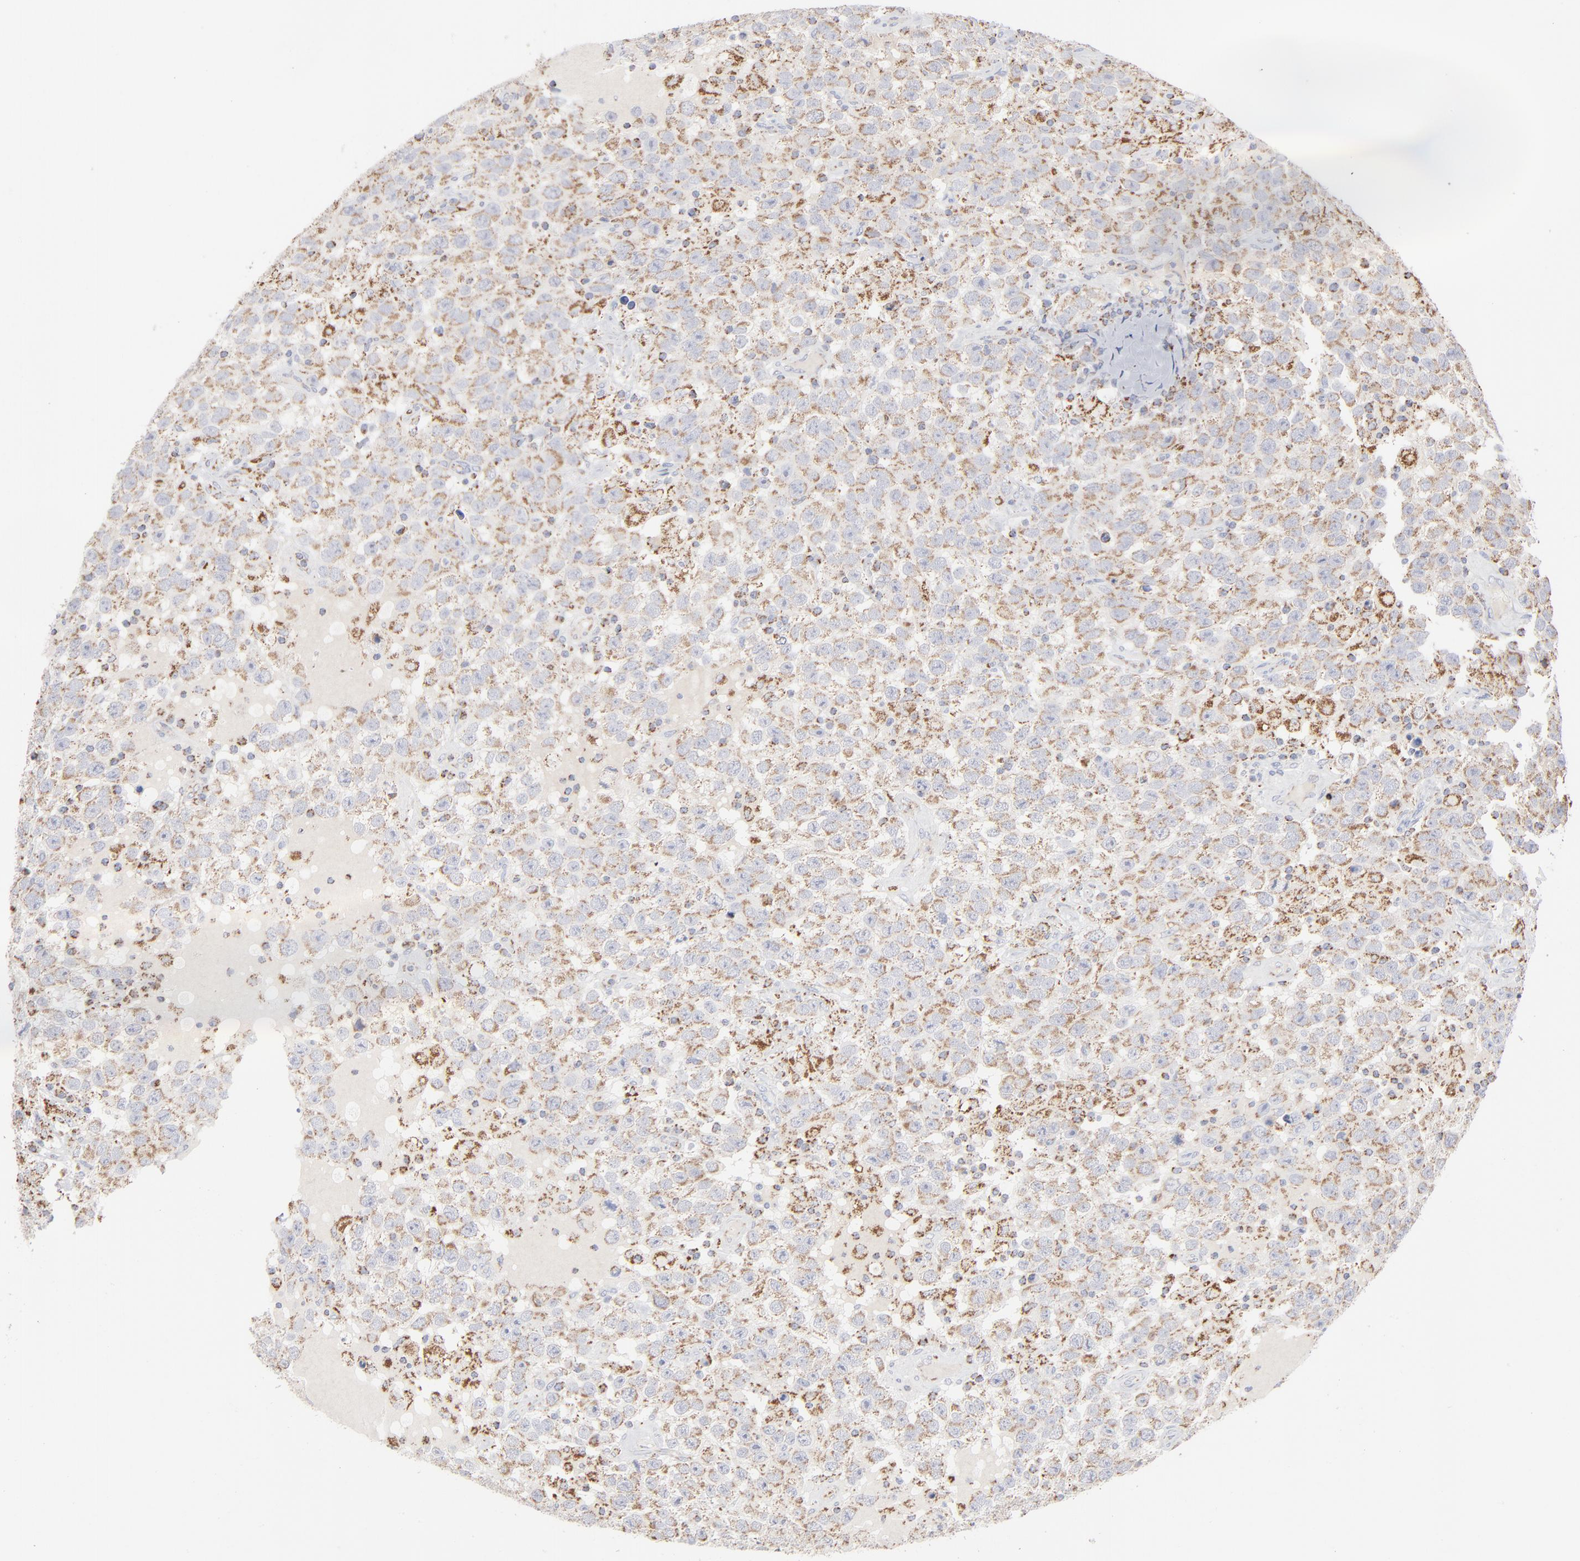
{"staining": {"intensity": "moderate", "quantity": "25%-75%", "location": "cytoplasmic/membranous"}, "tissue": "testis cancer", "cell_type": "Tumor cells", "image_type": "cancer", "snomed": [{"axis": "morphology", "description": "Seminoma, NOS"}, {"axis": "topography", "description": "Testis"}], "caption": "Human testis cancer (seminoma) stained with a protein marker exhibits moderate staining in tumor cells.", "gene": "ASB3", "patient": {"sex": "male", "age": 41}}